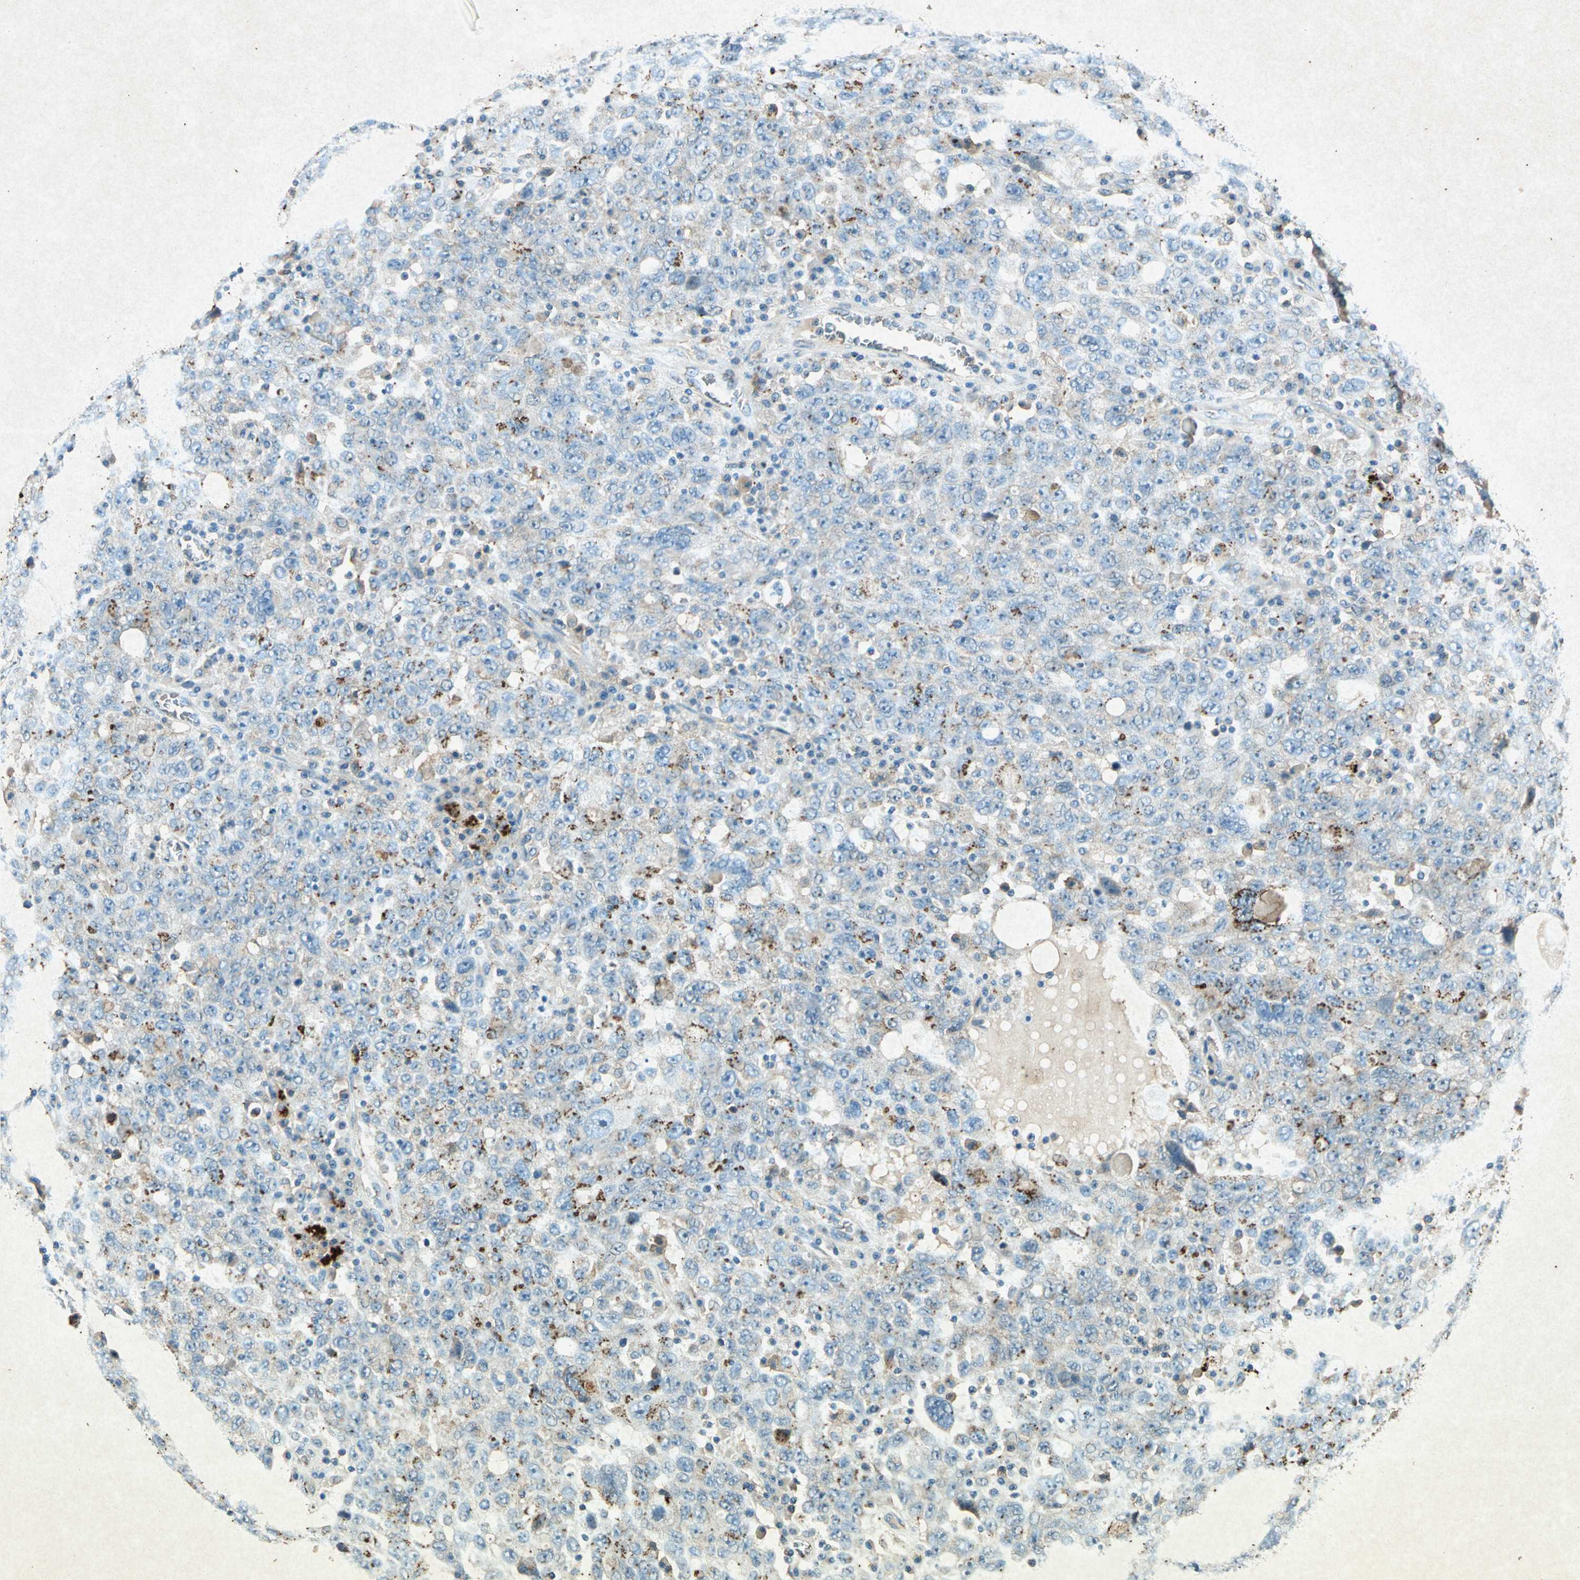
{"staining": {"intensity": "negative", "quantity": "none", "location": "none"}, "tissue": "ovarian cancer", "cell_type": "Tumor cells", "image_type": "cancer", "snomed": [{"axis": "morphology", "description": "Carcinoma, endometroid"}, {"axis": "topography", "description": "Ovary"}], "caption": "There is no significant expression in tumor cells of endometroid carcinoma (ovarian).", "gene": "PSEN1", "patient": {"sex": "female", "age": 62}}